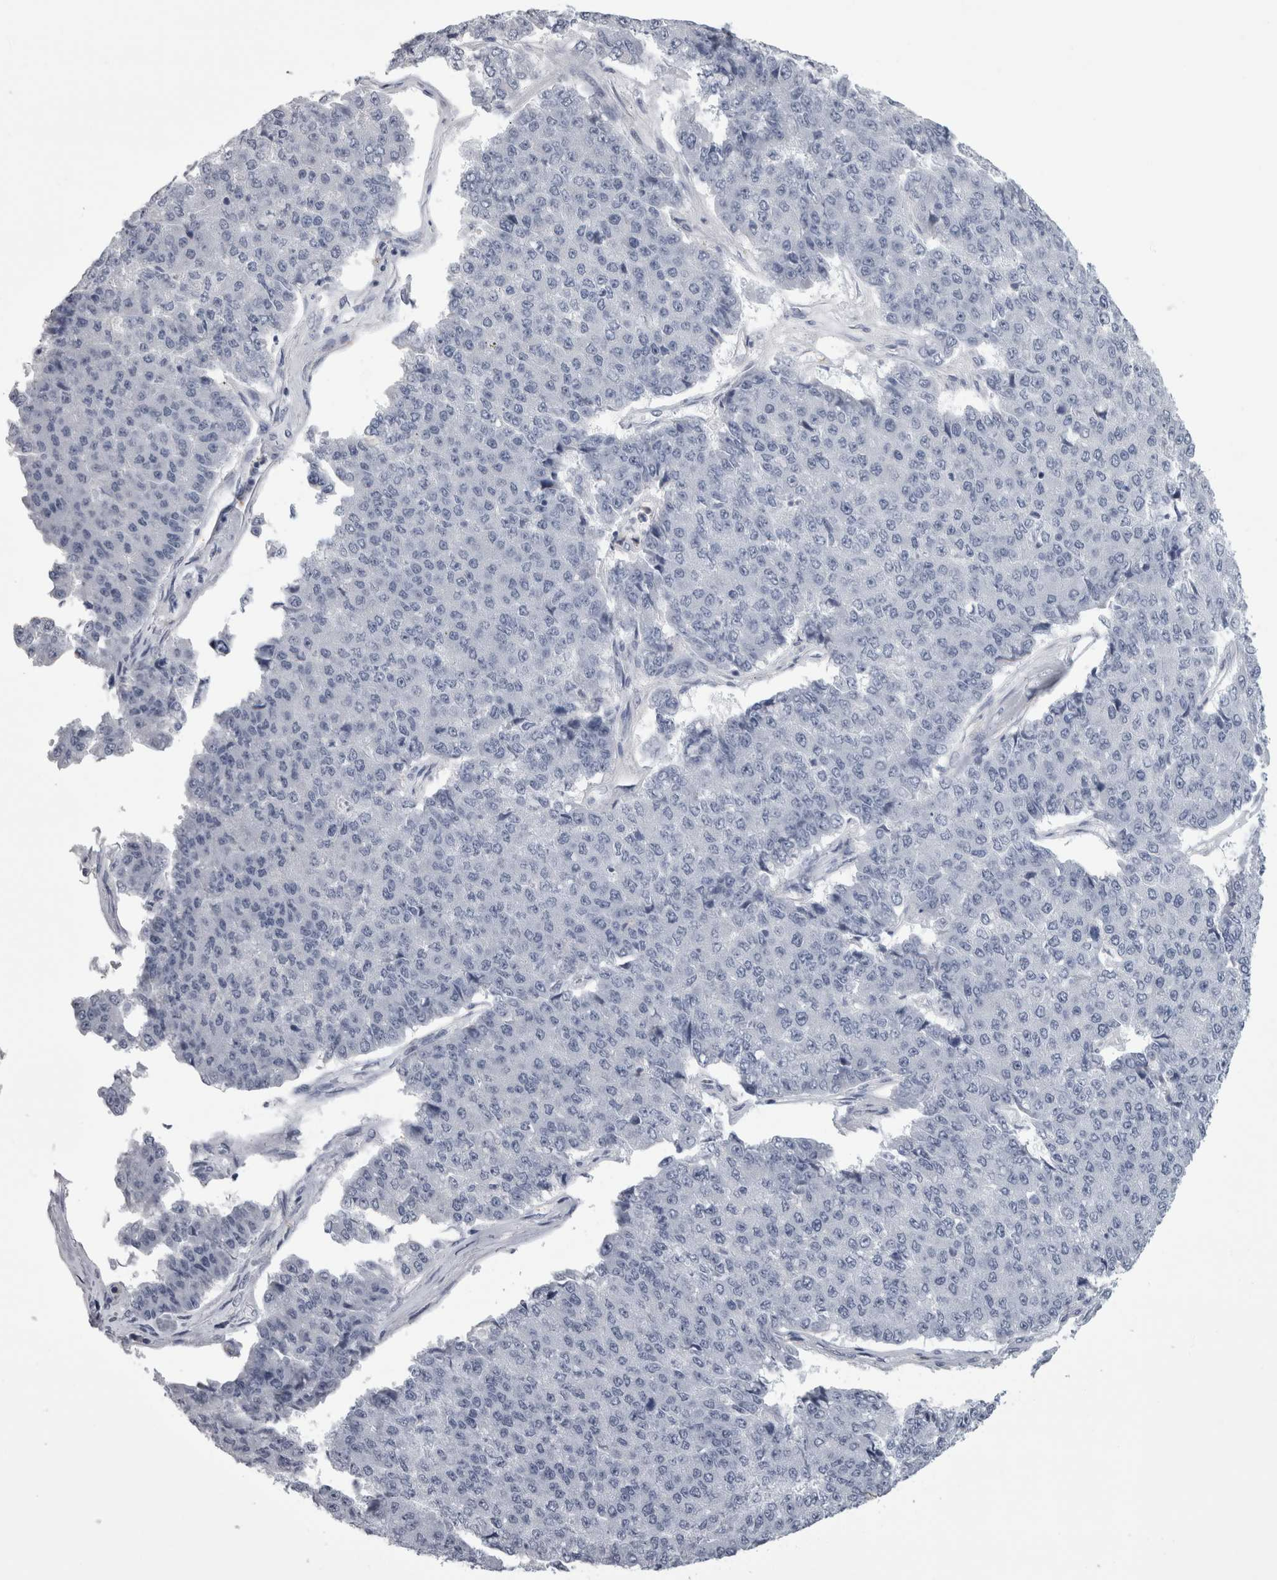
{"staining": {"intensity": "negative", "quantity": "none", "location": "none"}, "tissue": "pancreatic cancer", "cell_type": "Tumor cells", "image_type": "cancer", "snomed": [{"axis": "morphology", "description": "Adenocarcinoma, NOS"}, {"axis": "topography", "description": "Pancreas"}], "caption": "Pancreatic cancer (adenocarcinoma) was stained to show a protein in brown. There is no significant expression in tumor cells.", "gene": "ALDH8A1", "patient": {"sex": "male", "age": 50}}